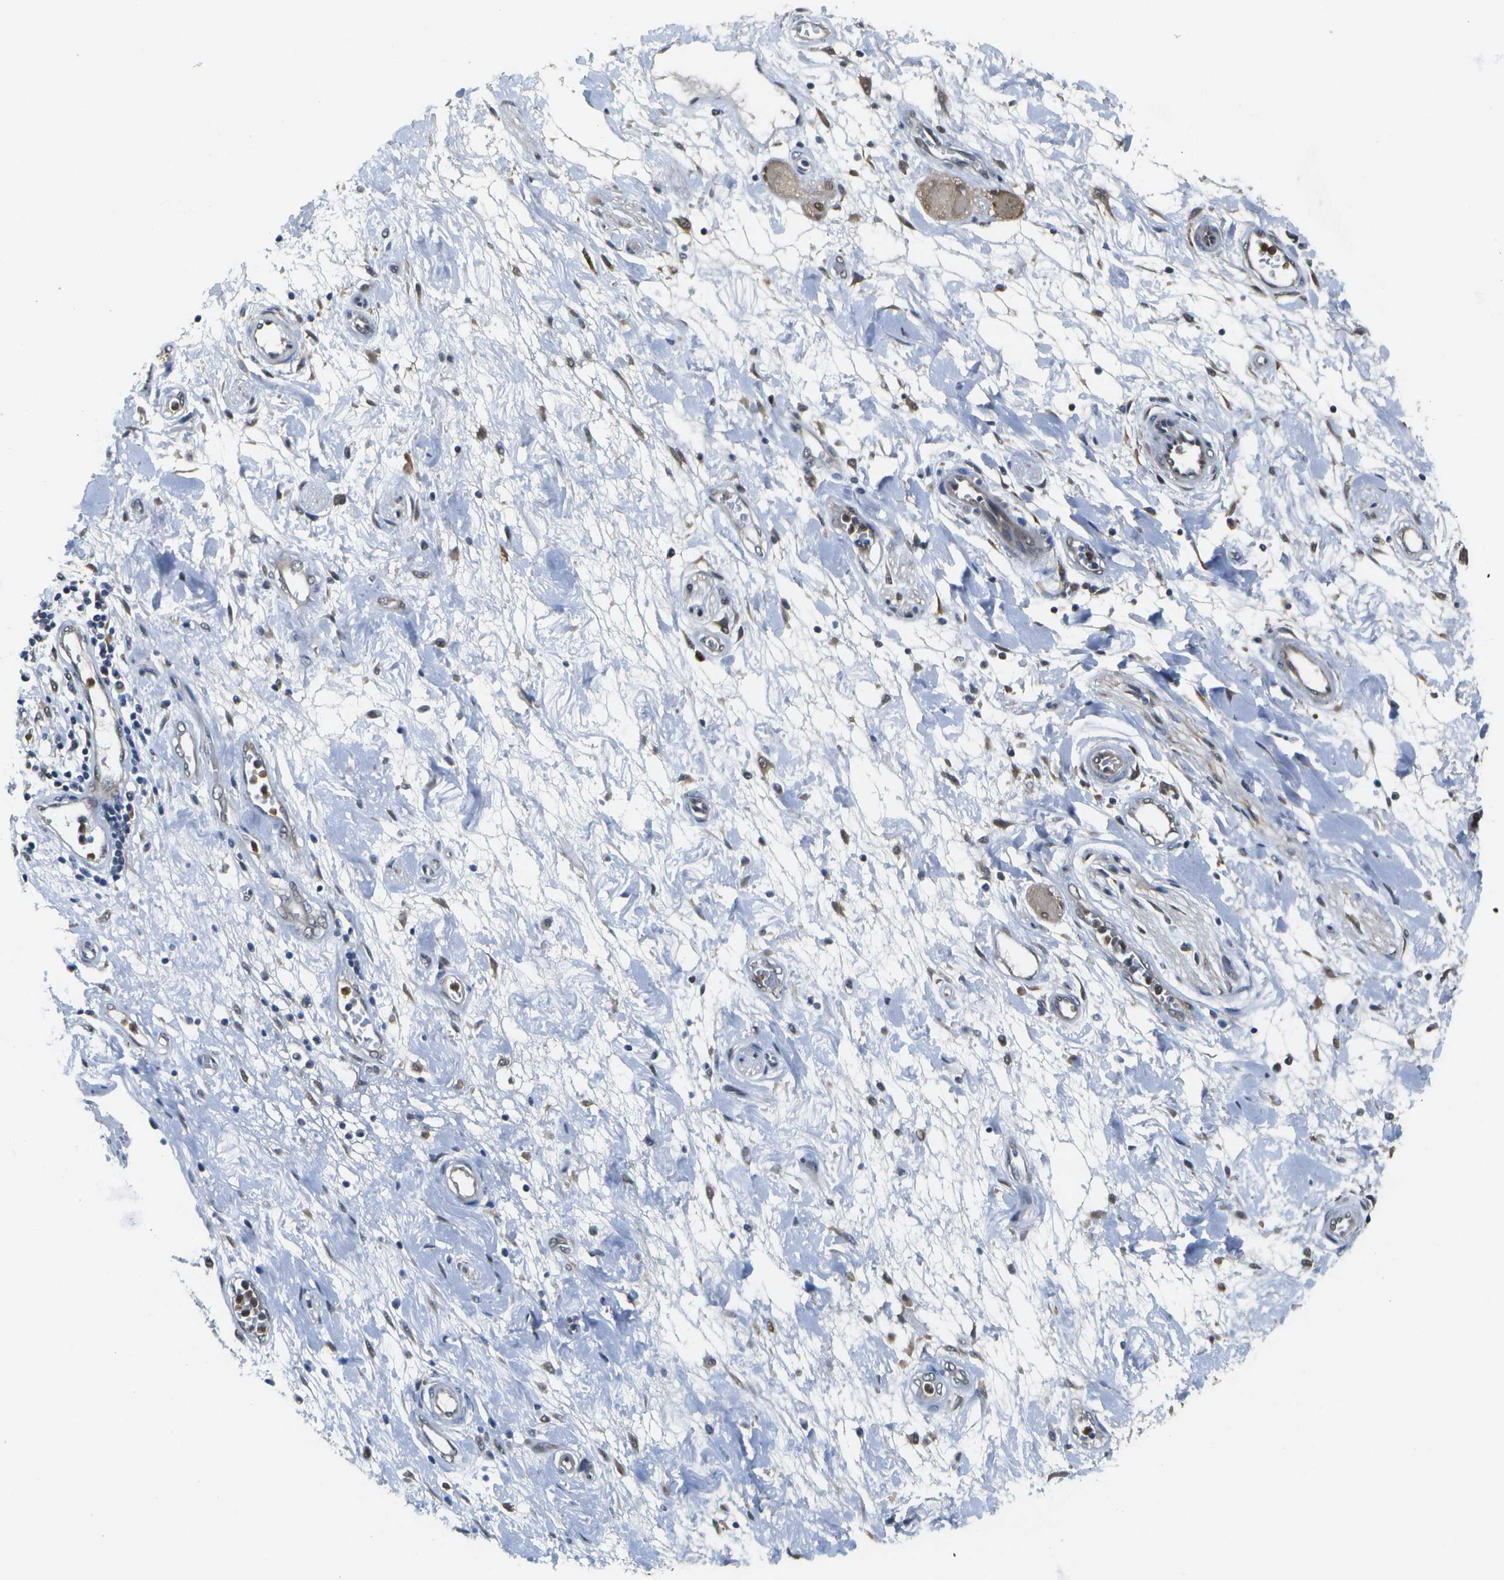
{"staining": {"intensity": "negative", "quantity": "none", "location": "none"}, "tissue": "pancreatic cancer", "cell_type": "Tumor cells", "image_type": "cancer", "snomed": [{"axis": "morphology", "description": "Adenocarcinoma, NOS"}, {"axis": "topography", "description": "Pancreas"}], "caption": "Pancreatic adenocarcinoma was stained to show a protein in brown. There is no significant expression in tumor cells. (Brightfield microscopy of DAB IHC at high magnification).", "gene": "DSE", "patient": {"sex": "female", "age": 78}}